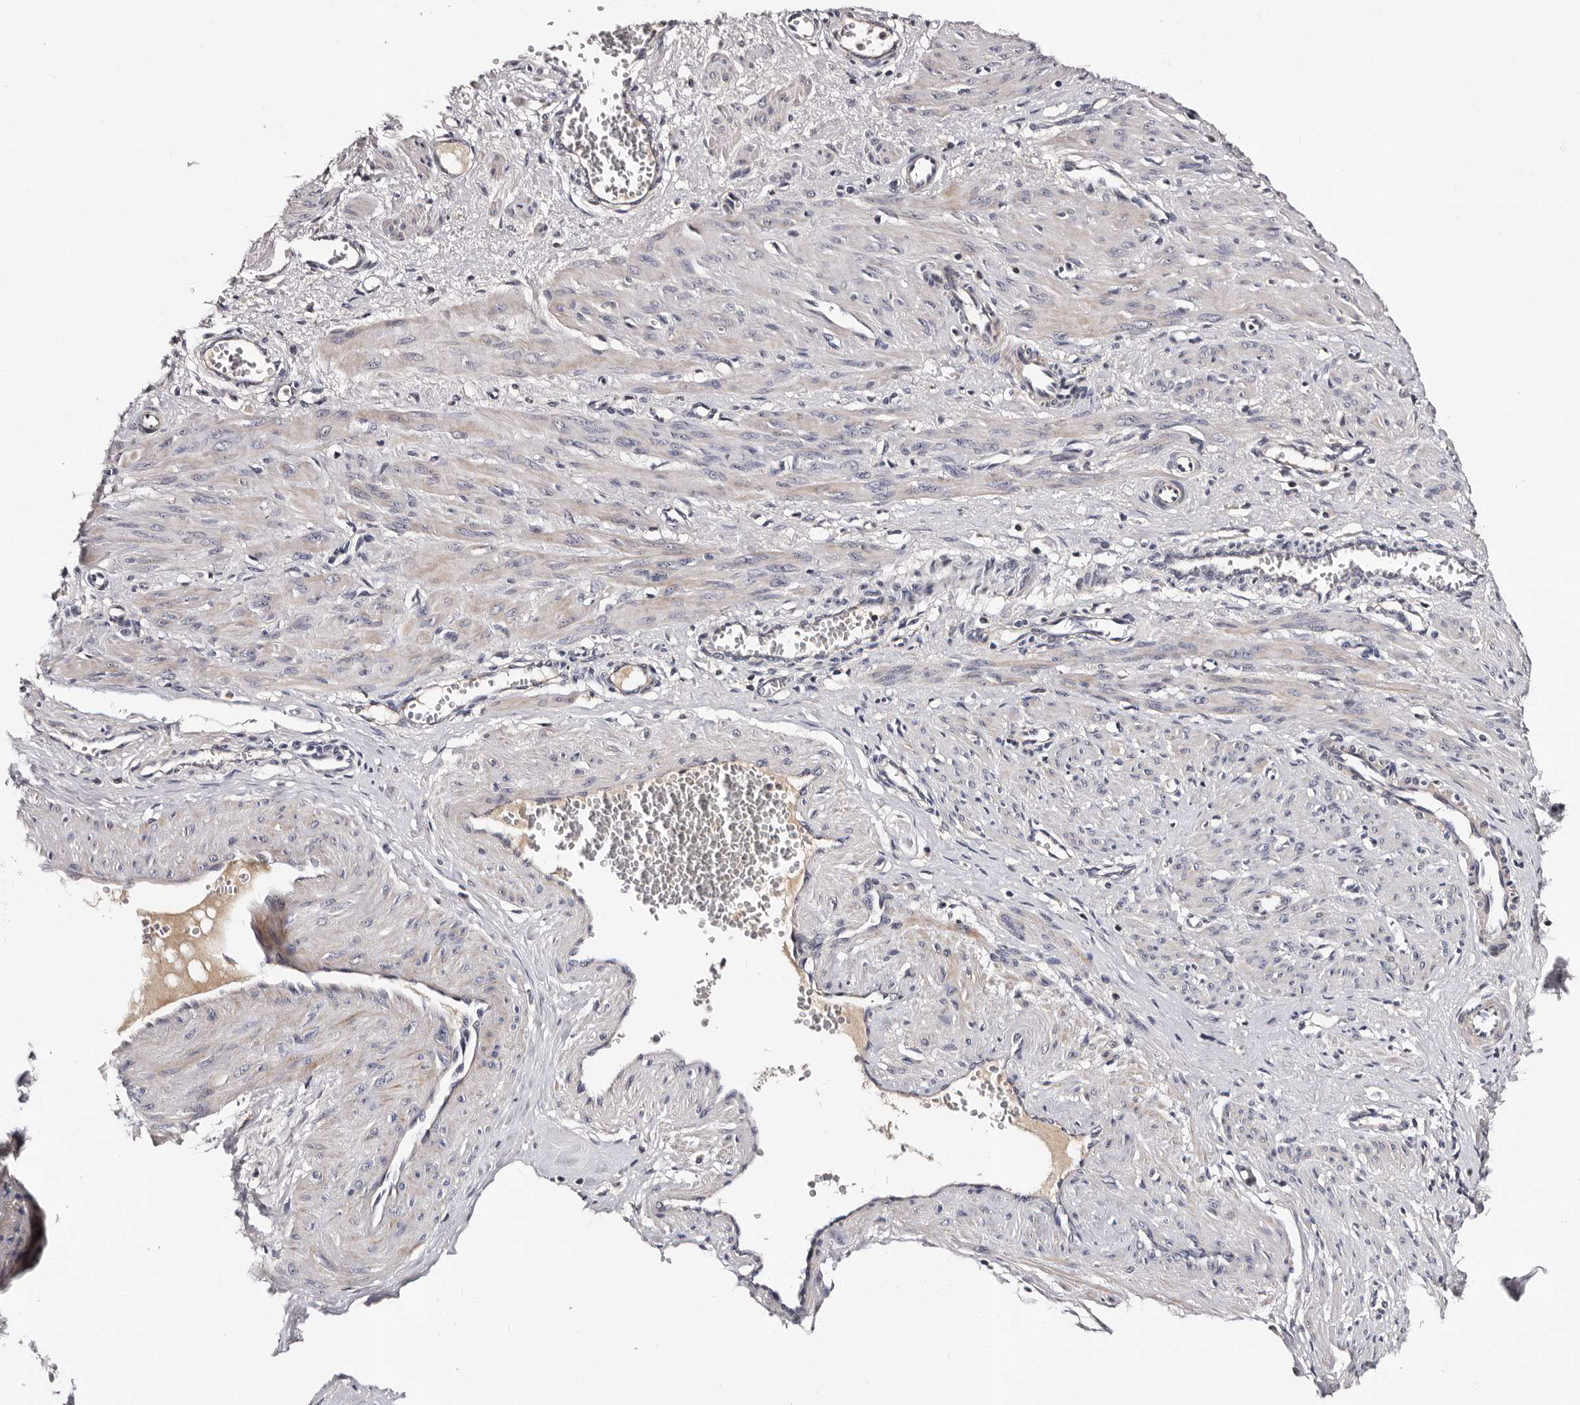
{"staining": {"intensity": "weak", "quantity": "25%-75%", "location": "cytoplasmic/membranous"}, "tissue": "smooth muscle", "cell_type": "Smooth muscle cells", "image_type": "normal", "snomed": [{"axis": "morphology", "description": "Normal tissue, NOS"}, {"axis": "topography", "description": "Endometrium"}], "caption": "The immunohistochemical stain highlights weak cytoplasmic/membranous staining in smooth muscle cells of benign smooth muscle.", "gene": "TAF4B", "patient": {"sex": "female", "age": 33}}